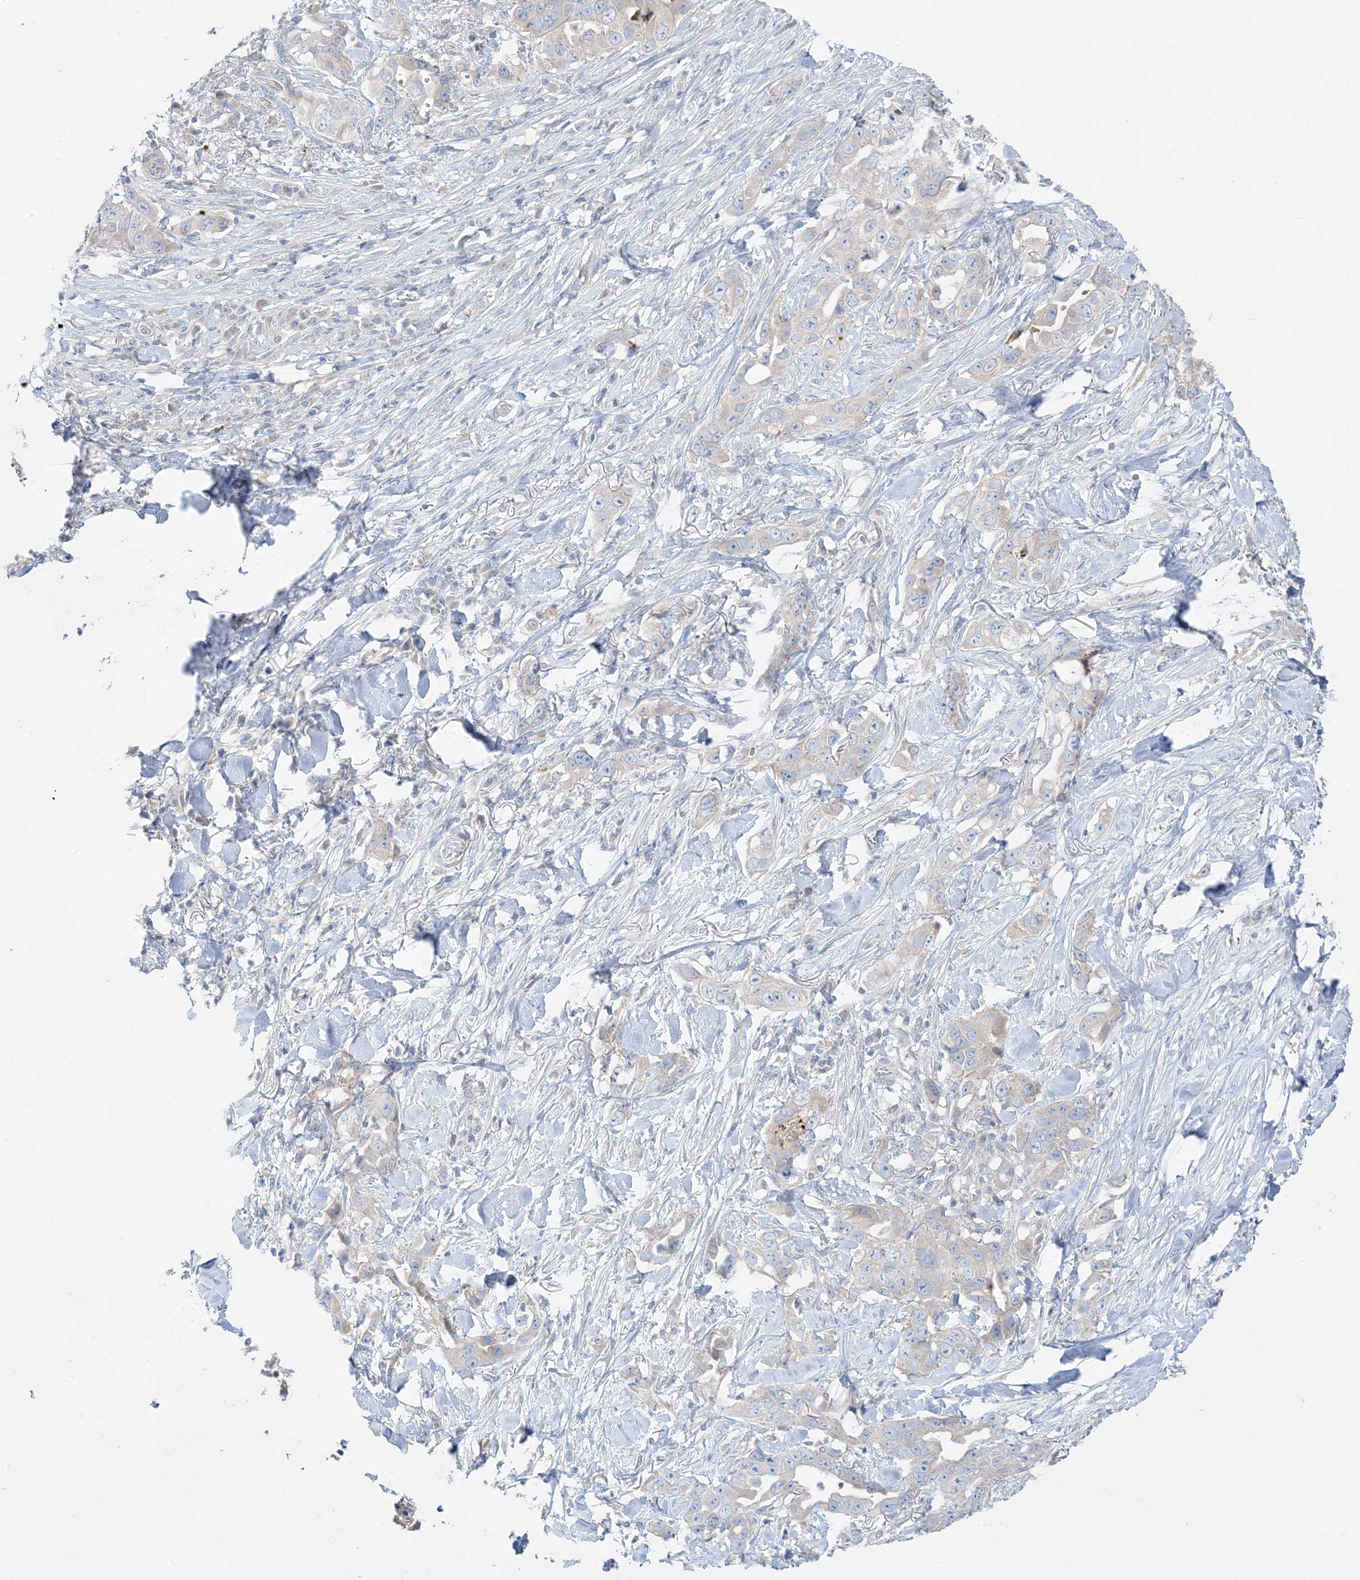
{"staining": {"intensity": "negative", "quantity": "none", "location": "none"}, "tissue": "lung cancer", "cell_type": "Tumor cells", "image_type": "cancer", "snomed": [{"axis": "morphology", "description": "Adenocarcinoma, NOS"}, {"axis": "topography", "description": "Lung"}], "caption": "DAB immunohistochemical staining of adenocarcinoma (lung) displays no significant expression in tumor cells. (Stains: DAB (3,3'-diaminobenzidine) IHC with hematoxylin counter stain, Microscopy: brightfield microscopy at high magnification).", "gene": "FAM184A", "patient": {"sex": "female", "age": 51}}